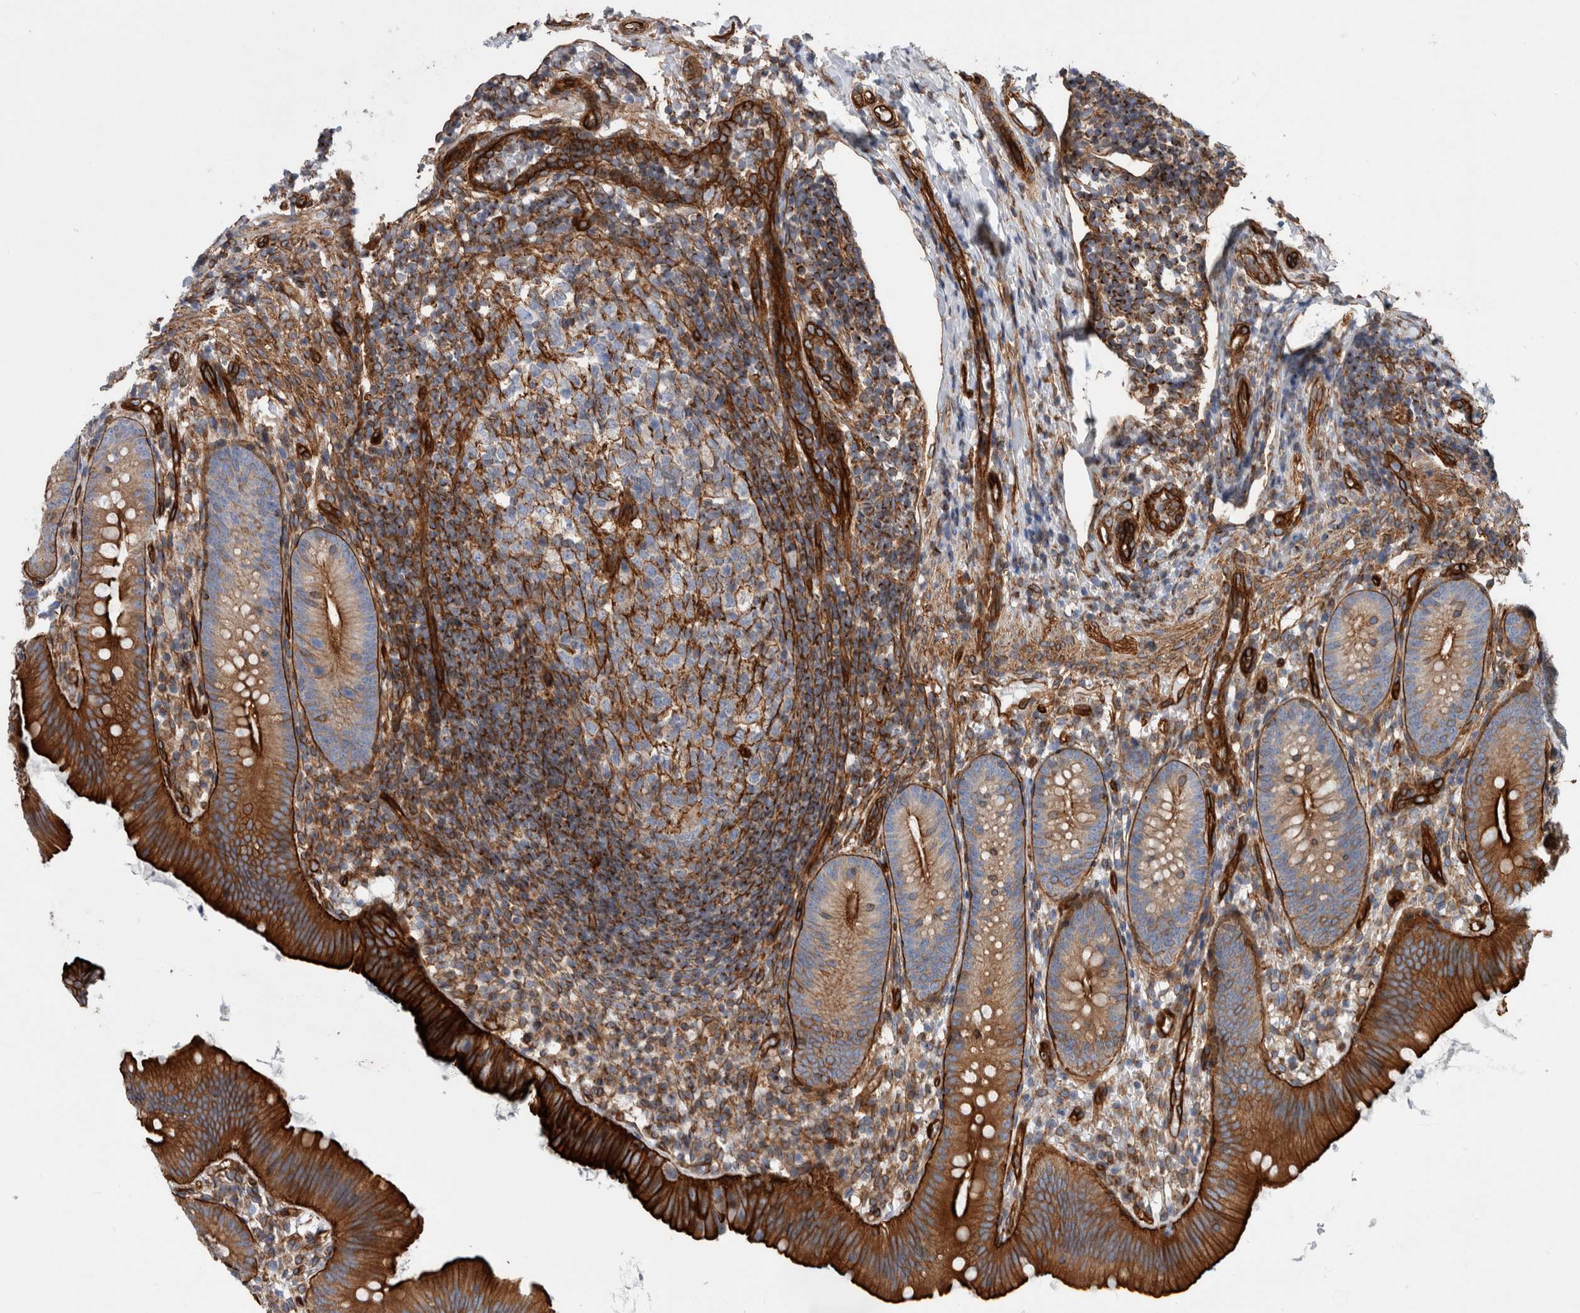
{"staining": {"intensity": "strong", "quantity": ">75%", "location": "cytoplasmic/membranous"}, "tissue": "appendix", "cell_type": "Glandular cells", "image_type": "normal", "snomed": [{"axis": "morphology", "description": "Normal tissue, NOS"}, {"axis": "topography", "description": "Appendix"}], "caption": "Glandular cells reveal high levels of strong cytoplasmic/membranous staining in approximately >75% of cells in normal human appendix. The protein is stained brown, and the nuclei are stained in blue (DAB (3,3'-diaminobenzidine) IHC with brightfield microscopy, high magnification).", "gene": "PLEC", "patient": {"sex": "male", "age": 1}}